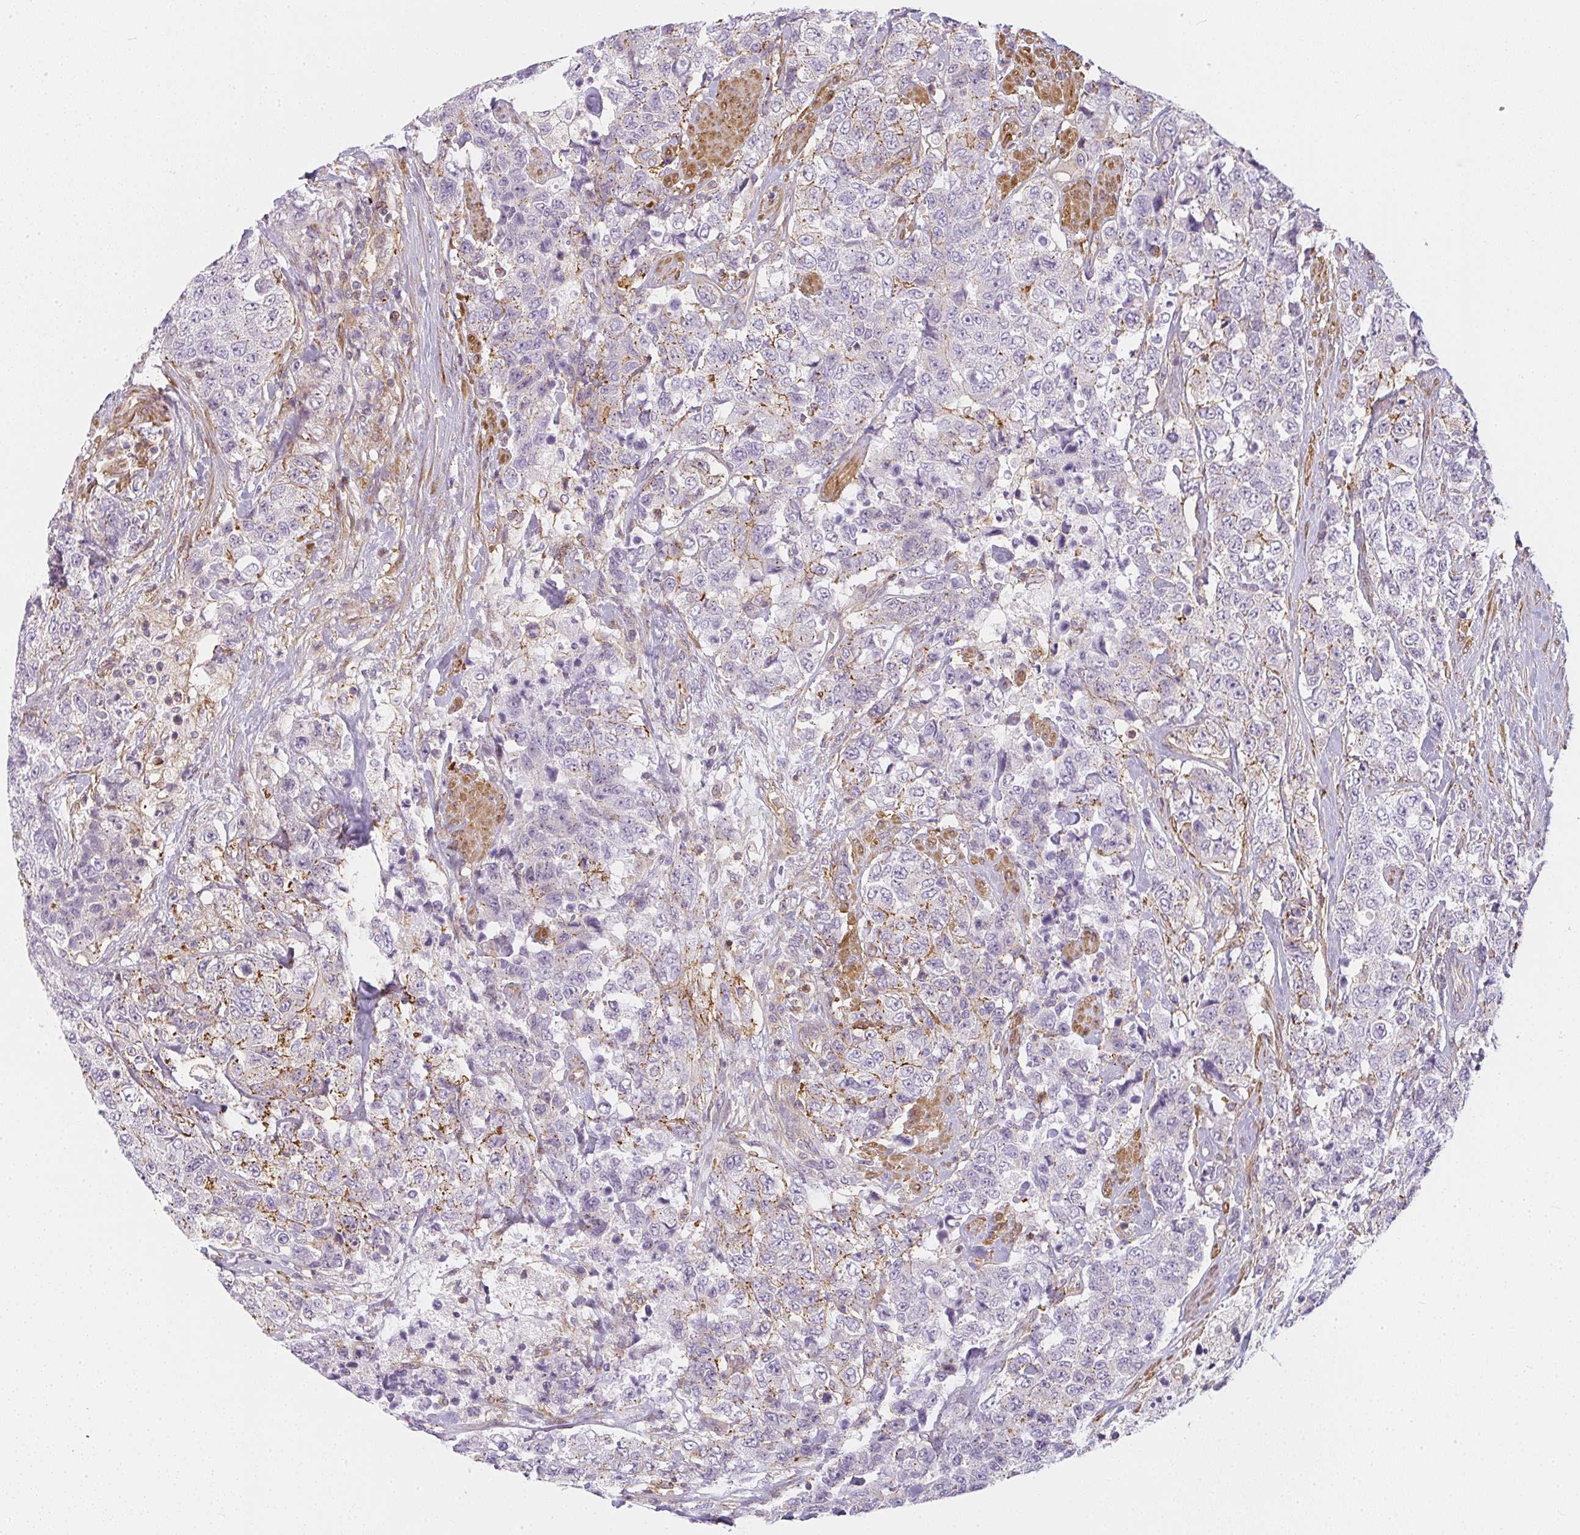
{"staining": {"intensity": "moderate", "quantity": "<25%", "location": "cytoplasmic/membranous"}, "tissue": "urothelial cancer", "cell_type": "Tumor cells", "image_type": "cancer", "snomed": [{"axis": "morphology", "description": "Urothelial carcinoma, High grade"}, {"axis": "topography", "description": "Urinary bladder"}], "caption": "Immunohistochemical staining of urothelial cancer displays low levels of moderate cytoplasmic/membranous protein staining in about <25% of tumor cells.", "gene": "SULF1", "patient": {"sex": "female", "age": 78}}